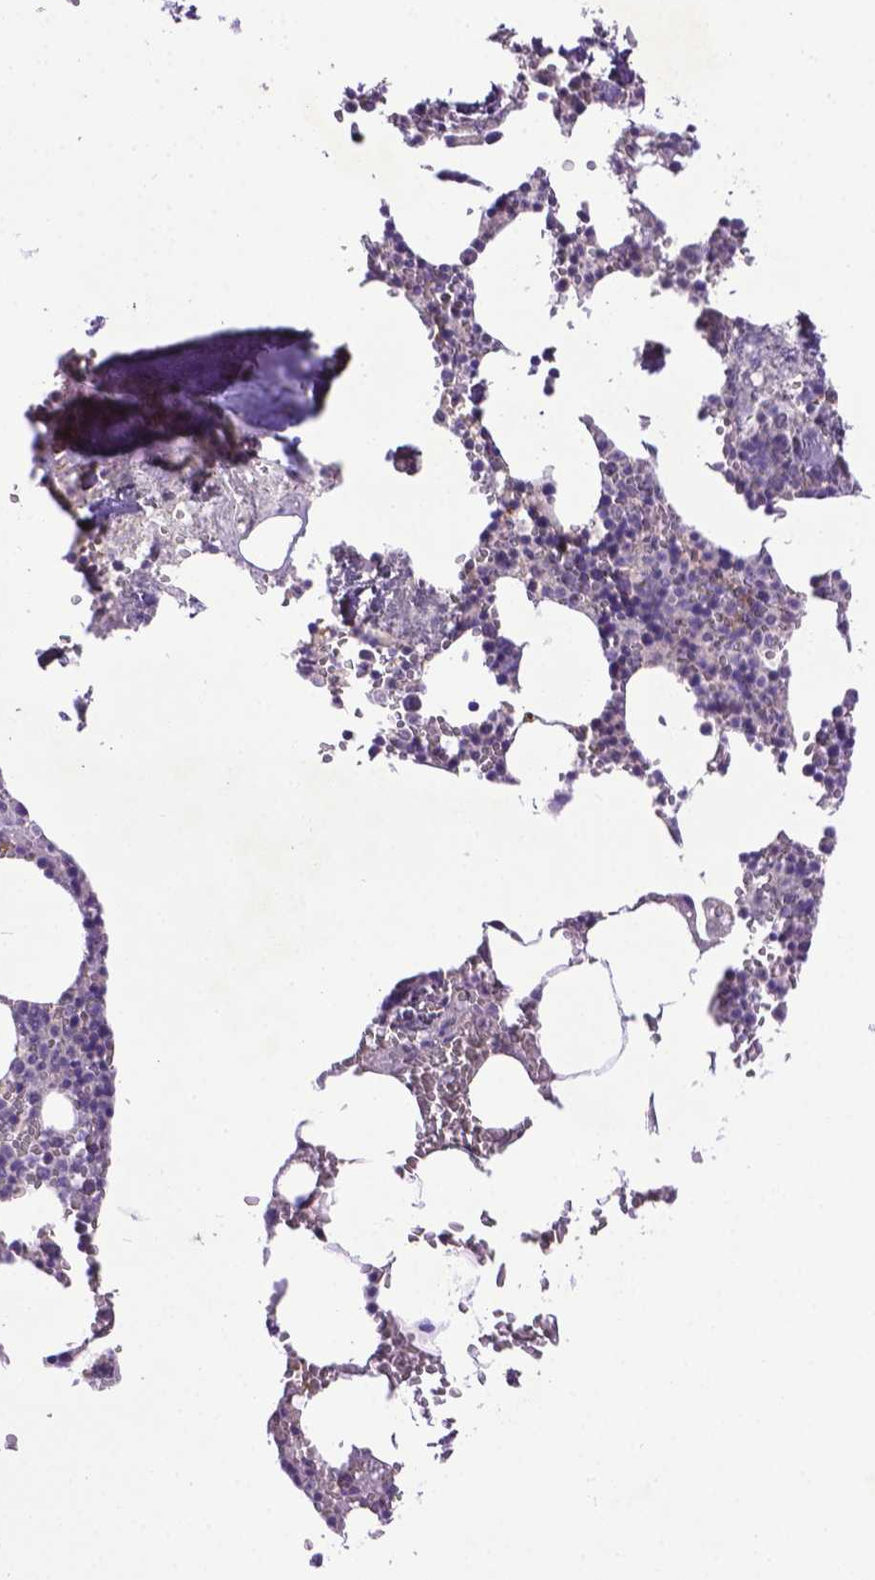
{"staining": {"intensity": "negative", "quantity": "none", "location": "none"}, "tissue": "bone marrow", "cell_type": "Hematopoietic cells", "image_type": "normal", "snomed": [{"axis": "morphology", "description": "Normal tissue, NOS"}, {"axis": "topography", "description": "Bone marrow"}], "caption": "Immunohistochemical staining of benign bone marrow reveals no significant staining in hematopoietic cells. Brightfield microscopy of immunohistochemistry stained with DAB (brown) and hematoxylin (blue), captured at high magnification.", "gene": "CCER2", "patient": {"sex": "male", "age": 54}}